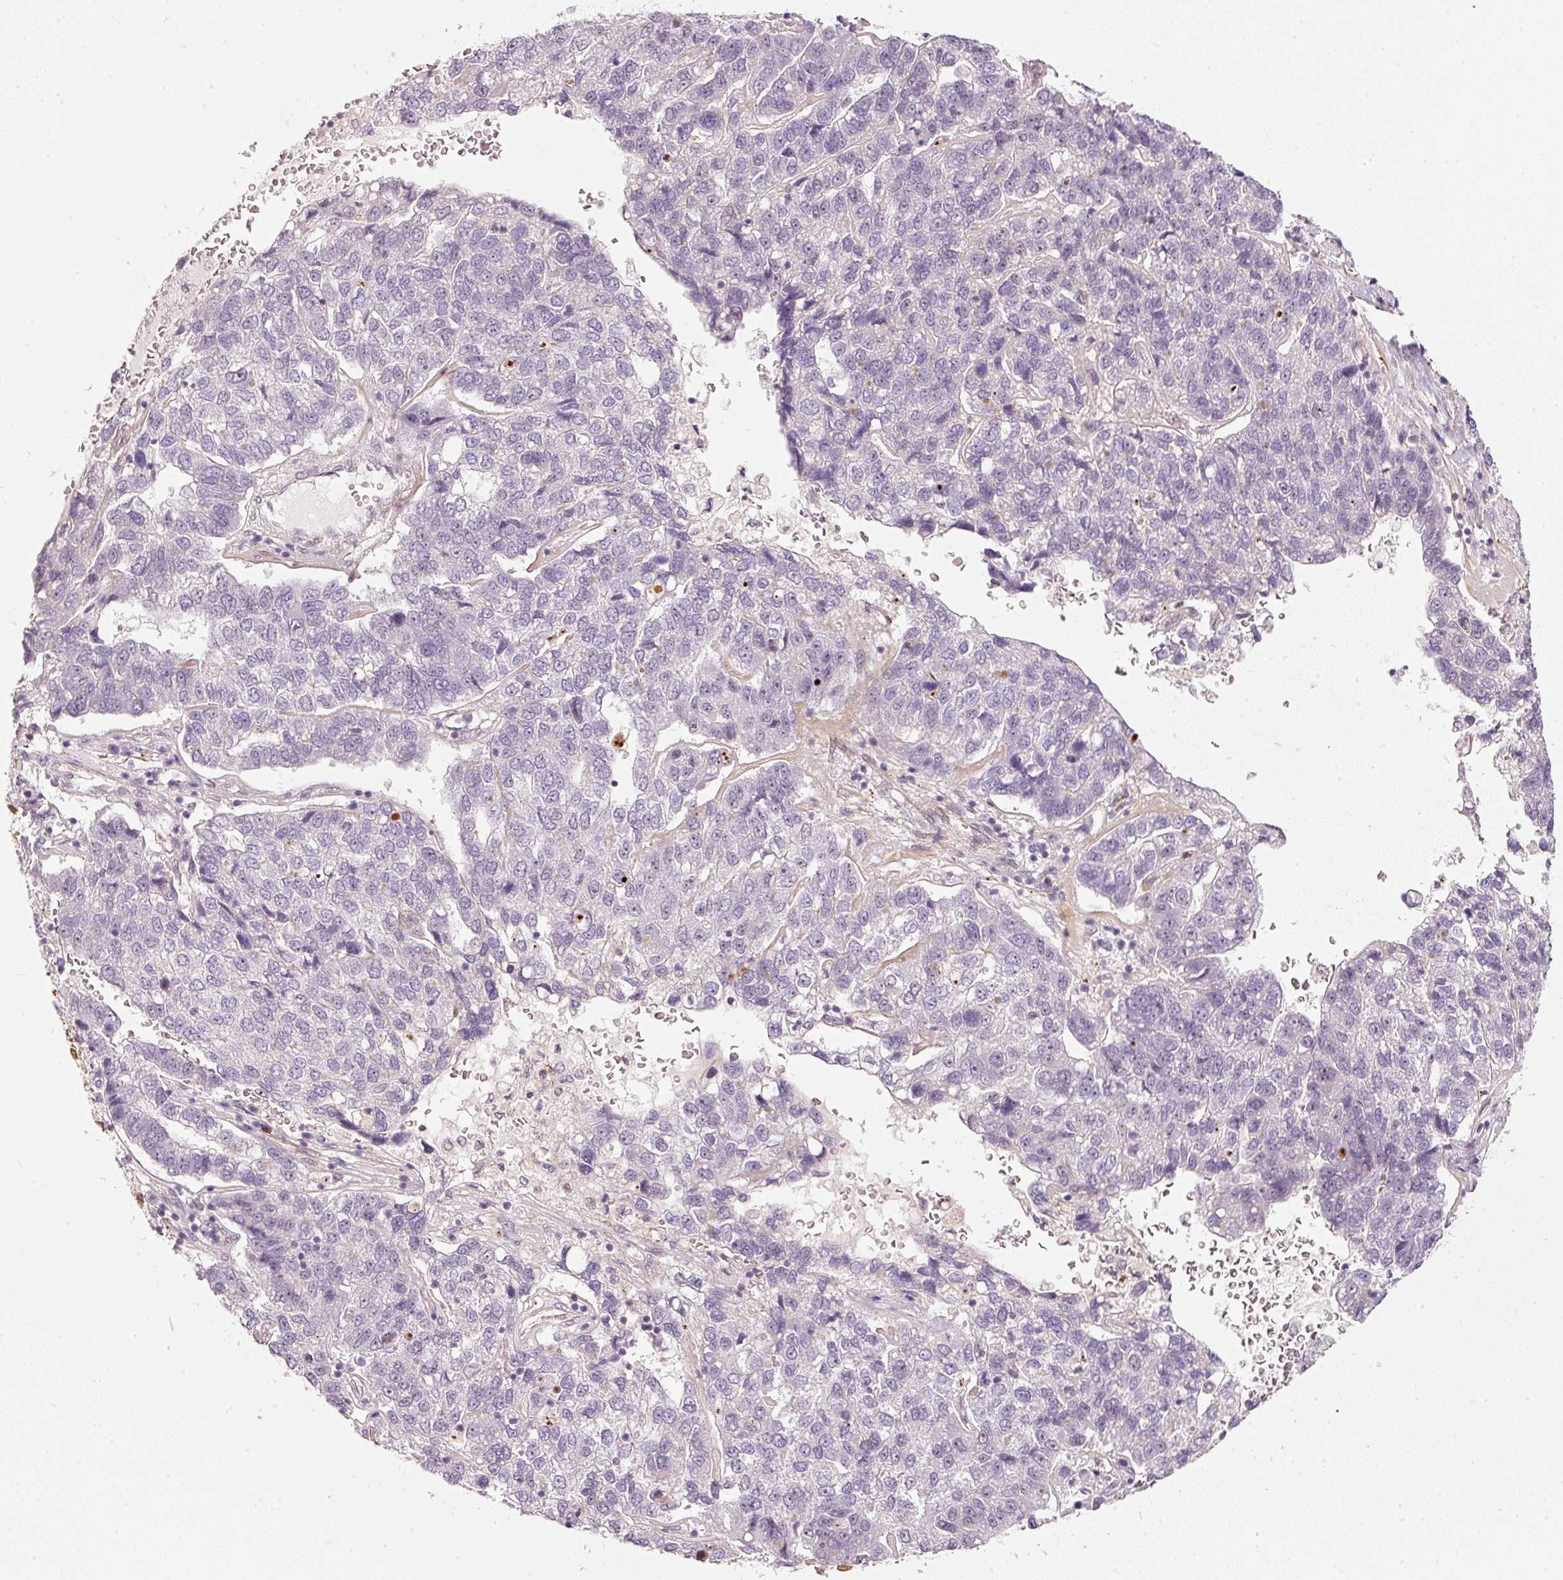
{"staining": {"intensity": "negative", "quantity": "none", "location": "none"}, "tissue": "pancreatic cancer", "cell_type": "Tumor cells", "image_type": "cancer", "snomed": [{"axis": "morphology", "description": "Adenocarcinoma, NOS"}, {"axis": "topography", "description": "Pancreas"}], "caption": "Adenocarcinoma (pancreatic) was stained to show a protein in brown. There is no significant expression in tumor cells. (Immunohistochemistry, brightfield microscopy, high magnification).", "gene": "MXRA8", "patient": {"sex": "female", "age": 61}}